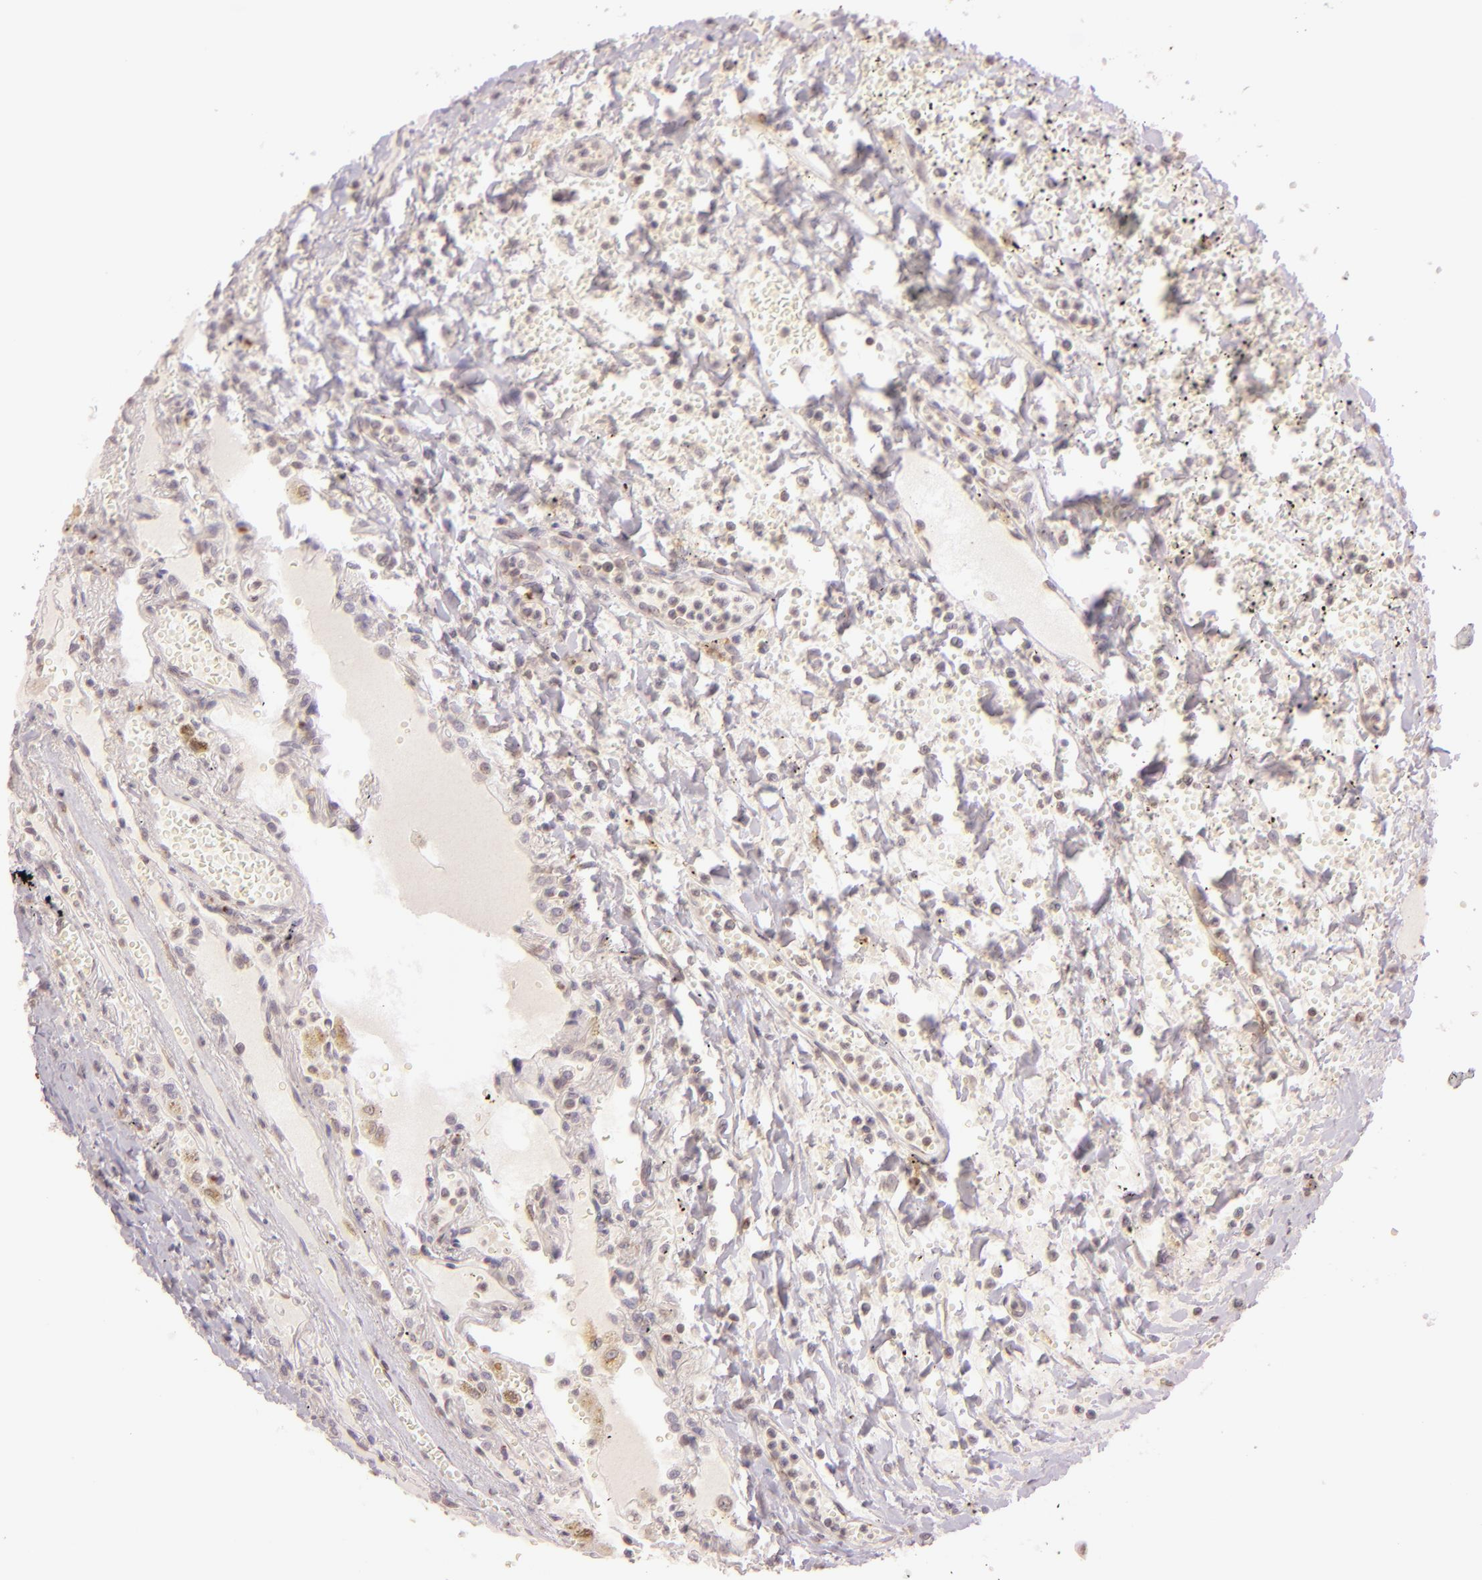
{"staining": {"intensity": "moderate", "quantity": ">75%", "location": "cytoplasmic/membranous"}, "tissue": "carcinoid", "cell_type": "Tumor cells", "image_type": "cancer", "snomed": [{"axis": "morphology", "description": "Carcinoid, malignant, NOS"}, {"axis": "topography", "description": "Bronchus"}], "caption": "The immunohistochemical stain shows moderate cytoplasmic/membranous expression in tumor cells of carcinoid tissue. Nuclei are stained in blue.", "gene": "LGMN", "patient": {"sex": "male", "age": 55}}